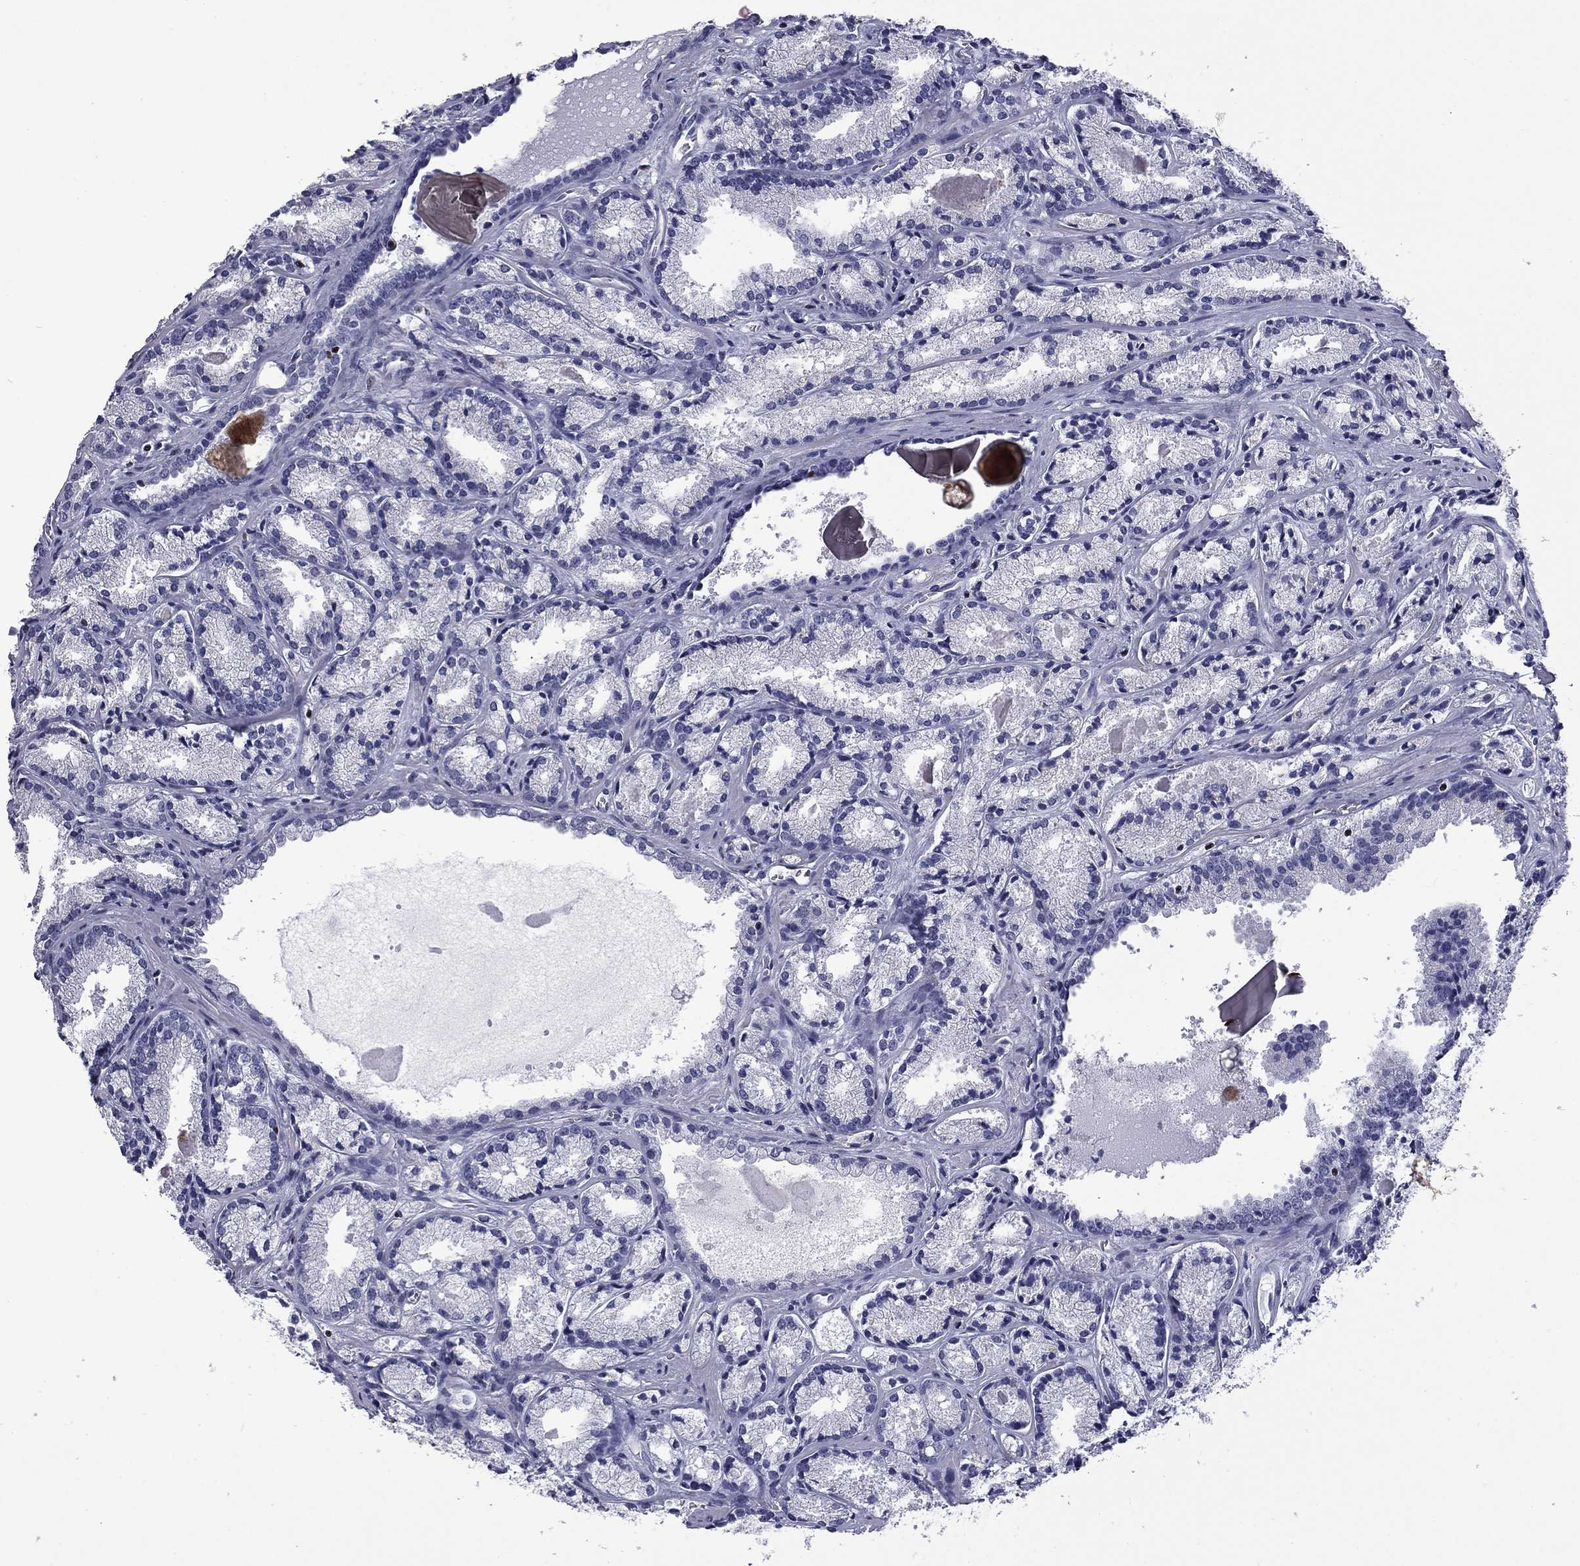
{"staining": {"intensity": "negative", "quantity": "none", "location": "none"}, "tissue": "prostate cancer", "cell_type": "Tumor cells", "image_type": "cancer", "snomed": [{"axis": "morphology", "description": "Adenocarcinoma, NOS"}, {"axis": "morphology", "description": "Adenocarcinoma, High grade"}, {"axis": "topography", "description": "Prostate"}], "caption": "Protein analysis of prostate high-grade adenocarcinoma shows no significant positivity in tumor cells.", "gene": "IKZF3", "patient": {"sex": "male", "age": 70}}